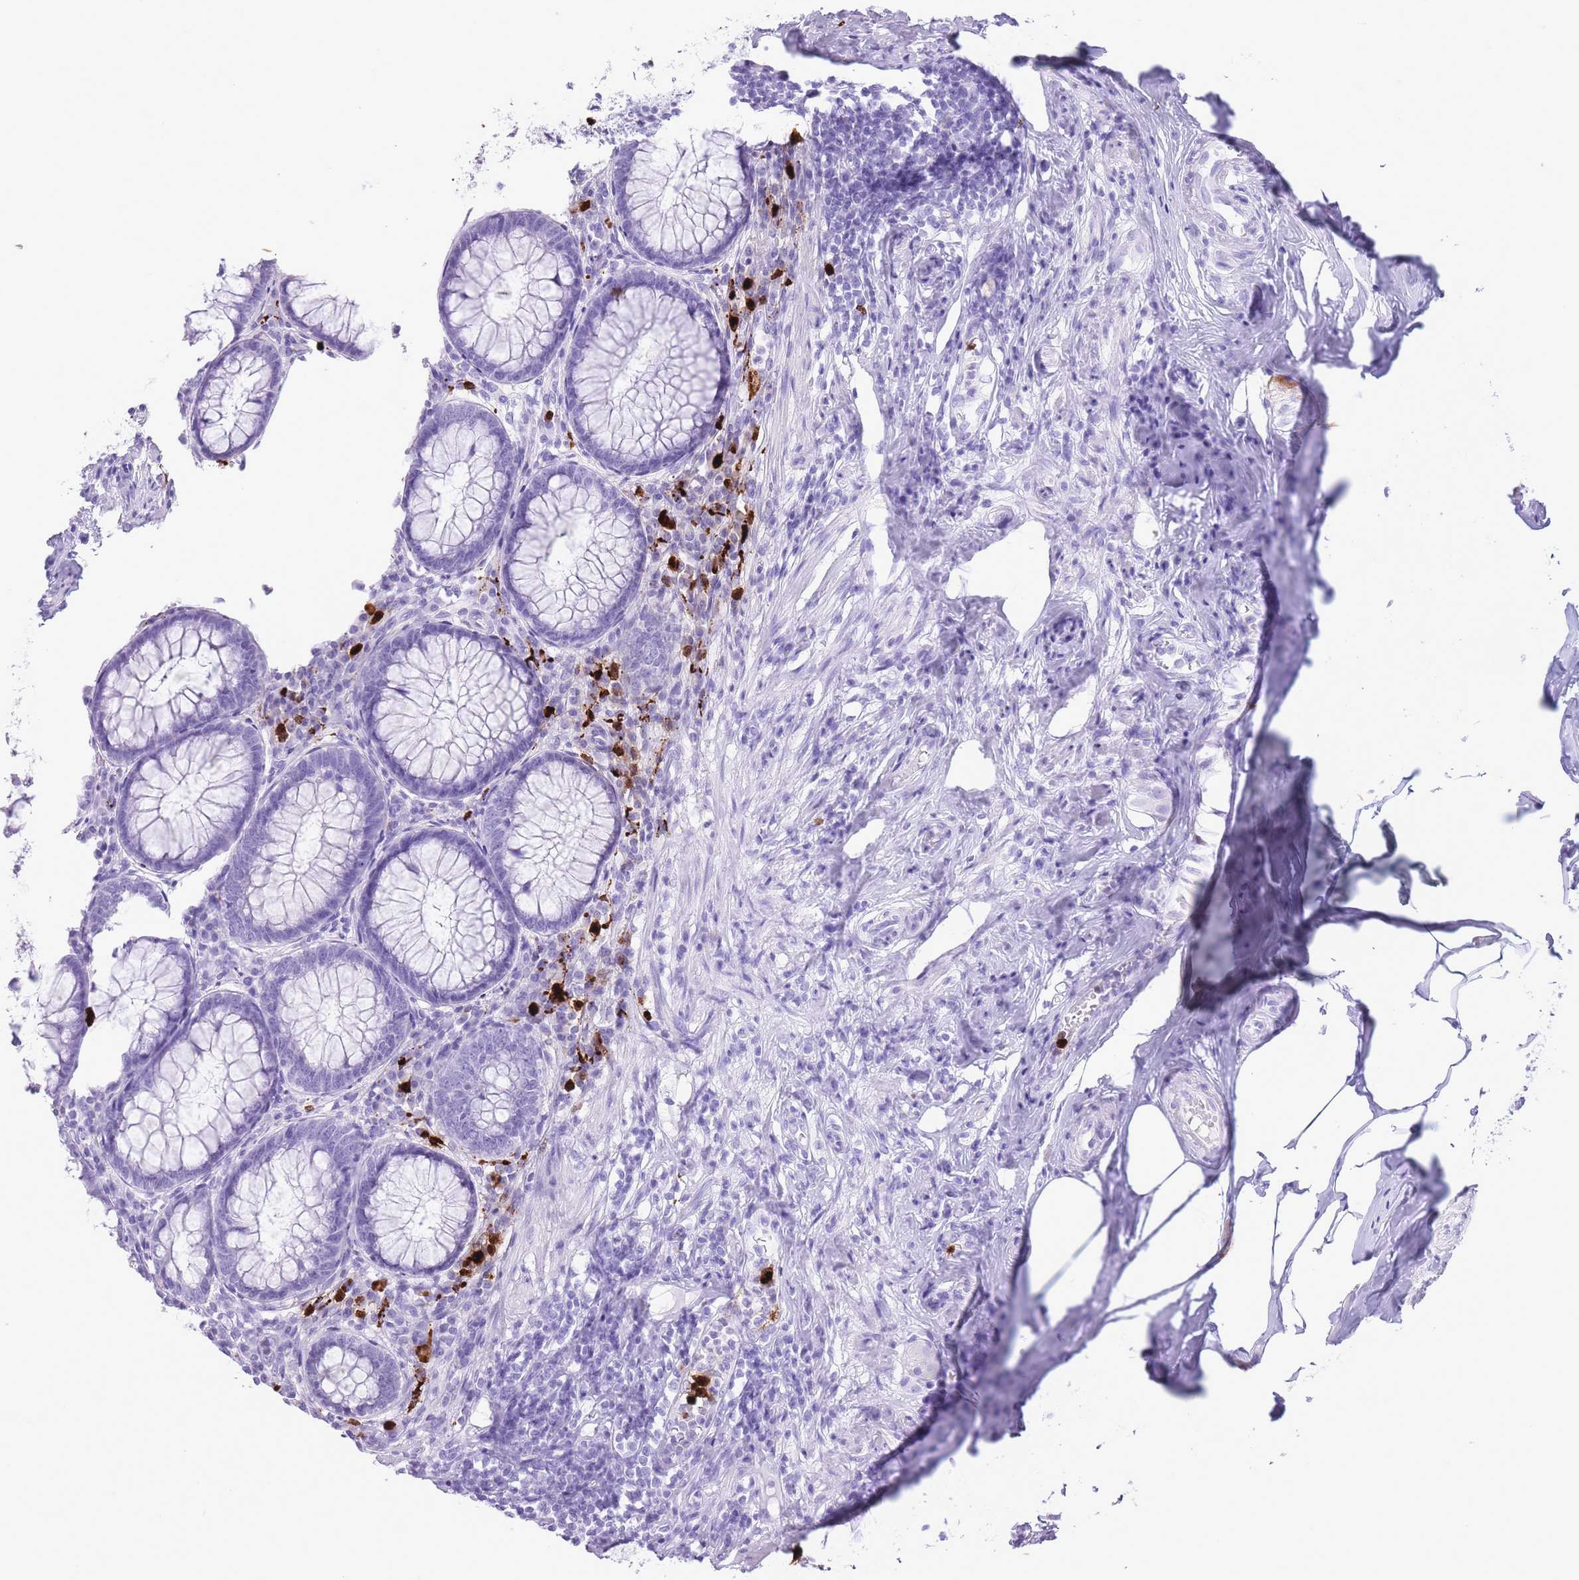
{"staining": {"intensity": "negative", "quantity": "none", "location": "none"}, "tissue": "appendix", "cell_type": "Glandular cells", "image_type": "normal", "snomed": [{"axis": "morphology", "description": "Normal tissue, NOS"}, {"axis": "topography", "description": "Appendix"}], "caption": "IHC of normal appendix reveals no expression in glandular cells.", "gene": "OR4F16", "patient": {"sex": "male", "age": 83}}